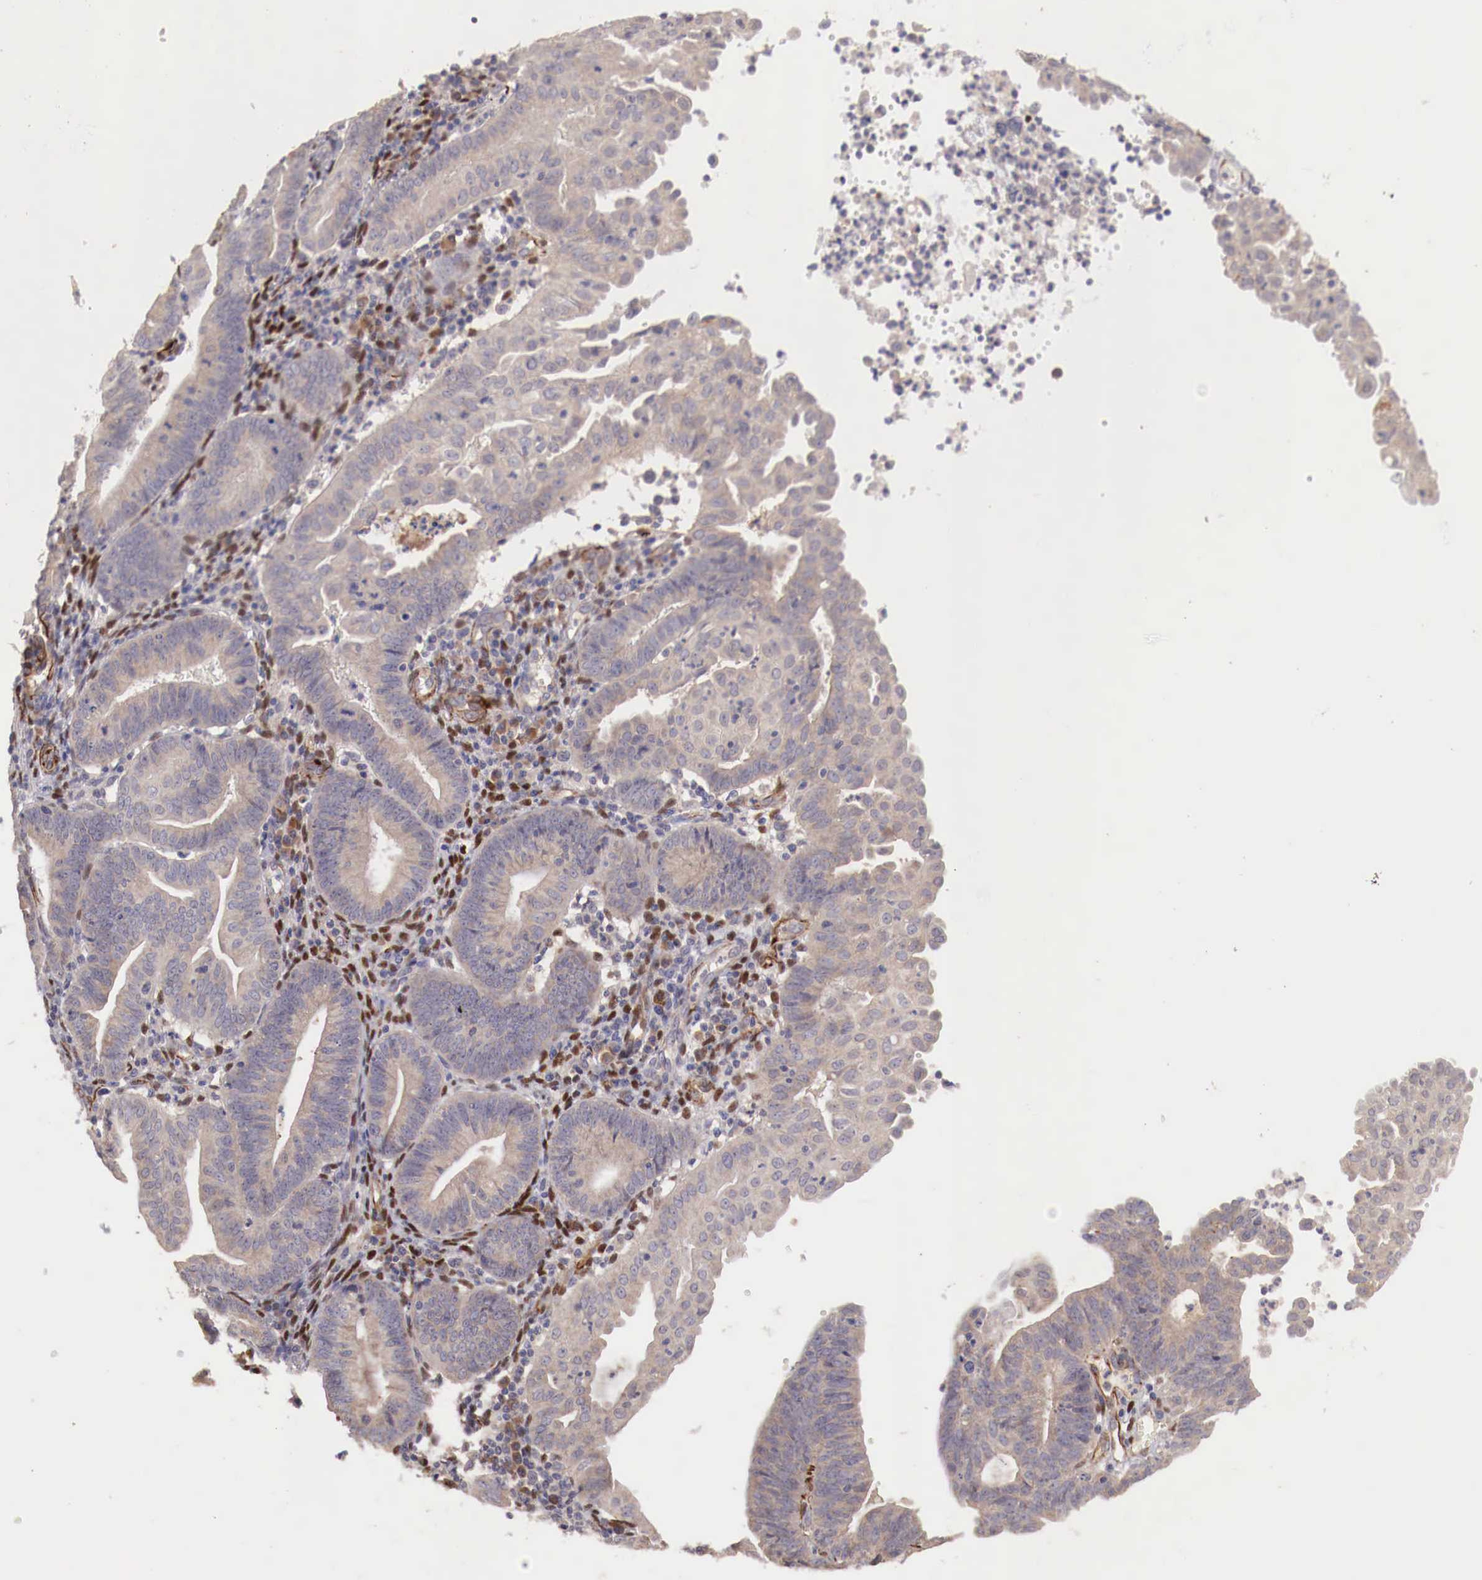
{"staining": {"intensity": "negative", "quantity": "none", "location": "none"}, "tissue": "endometrial cancer", "cell_type": "Tumor cells", "image_type": "cancer", "snomed": [{"axis": "morphology", "description": "Adenocarcinoma, NOS"}, {"axis": "topography", "description": "Endometrium"}], "caption": "Adenocarcinoma (endometrial) stained for a protein using immunohistochemistry shows no expression tumor cells.", "gene": "WT1", "patient": {"sex": "female", "age": 60}}